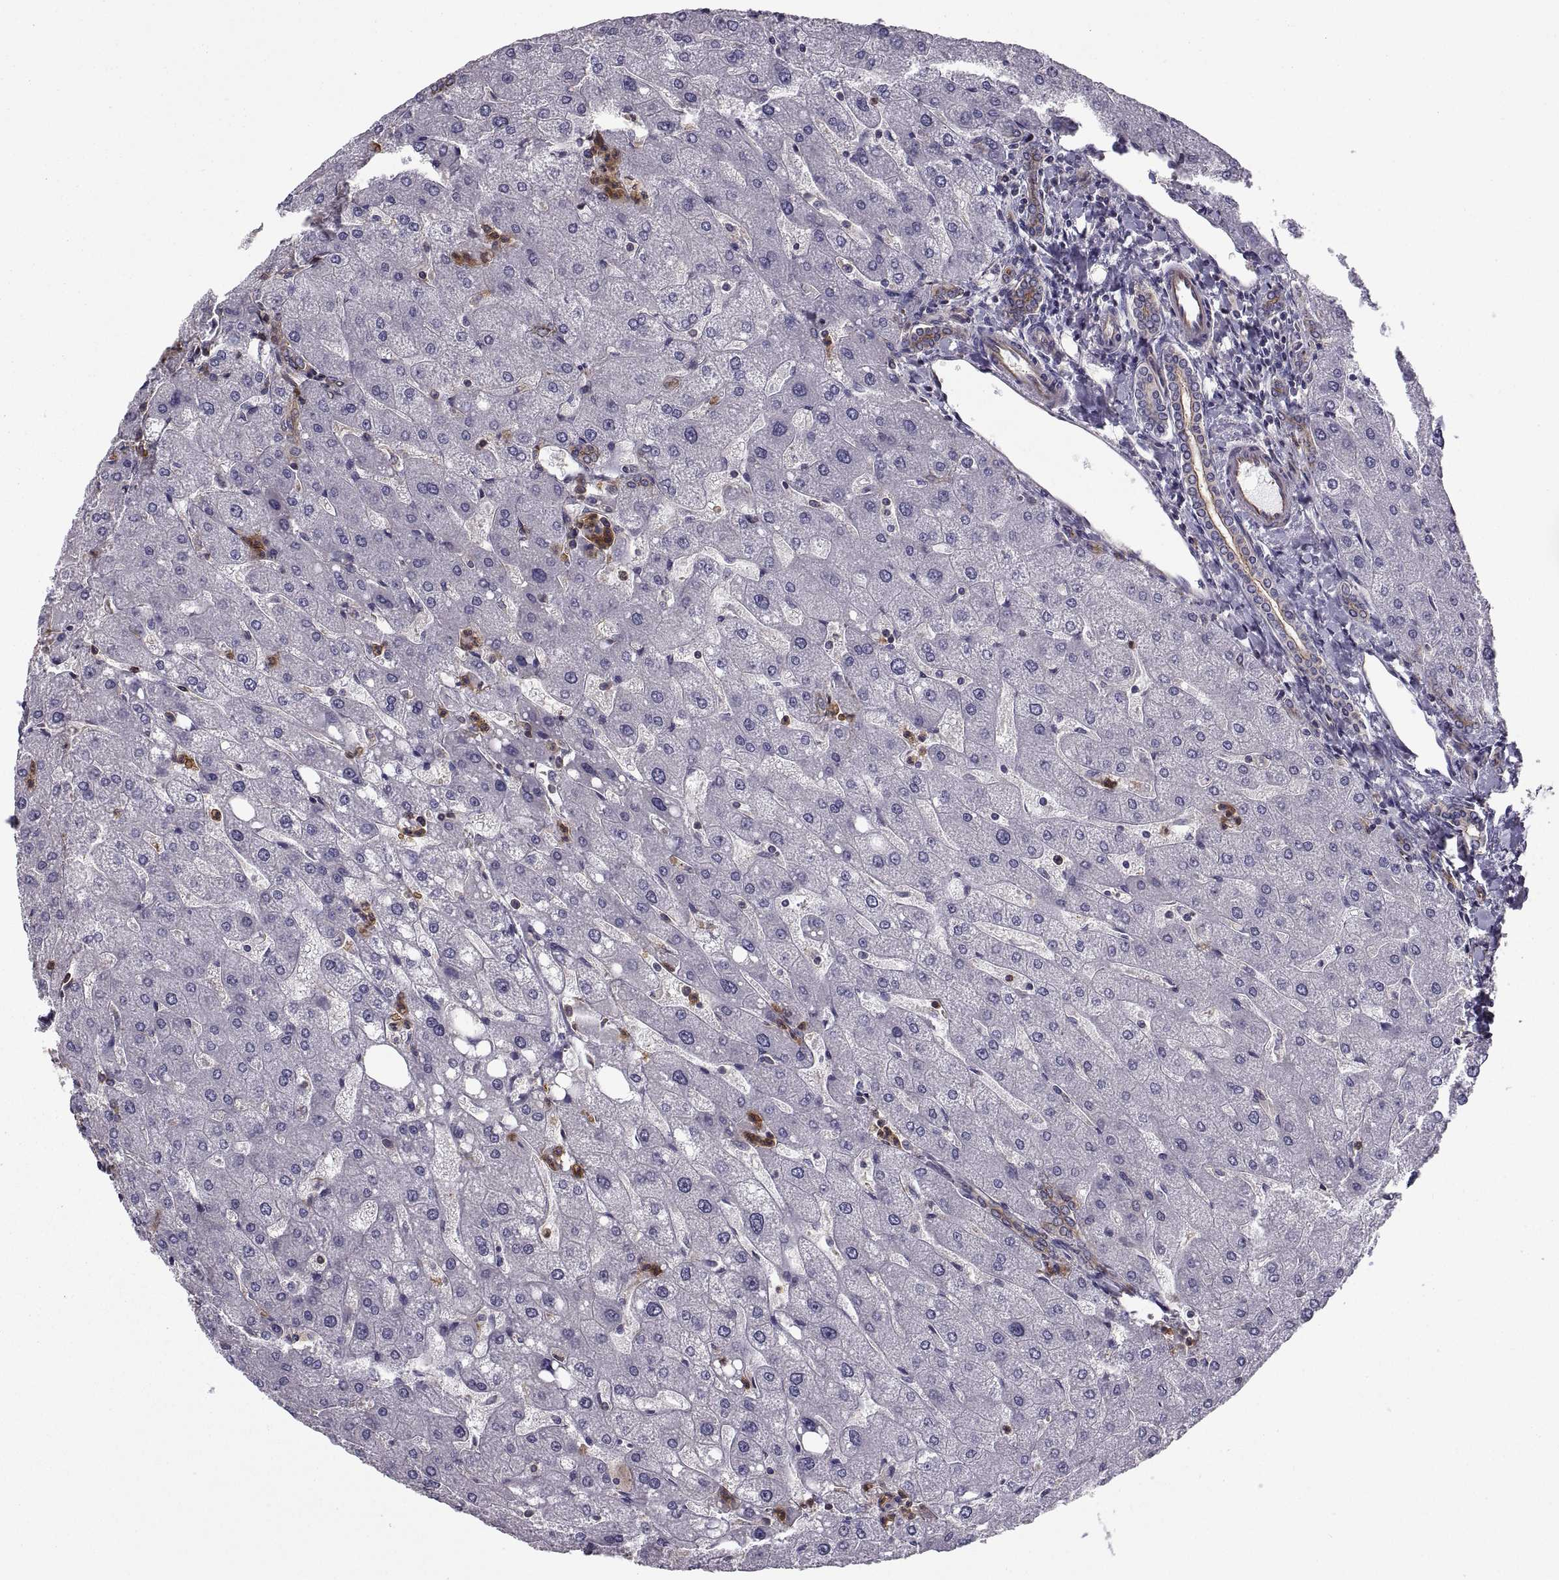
{"staining": {"intensity": "moderate", "quantity": "<25%", "location": "cytoplasmic/membranous"}, "tissue": "liver", "cell_type": "Cholangiocytes", "image_type": "normal", "snomed": [{"axis": "morphology", "description": "Normal tissue, NOS"}, {"axis": "topography", "description": "Liver"}], "caption": "Immunohistochemistry (IHC) (DAB (3,3'-diaminobenzidine)) staining of unremarkable human liver demonstrates moderate cytoplasmic/membranous protein positivity in about <25% of cholangiocytes.", "gene": "MYH9", "patient": {"sex": "male", "age": 67}}